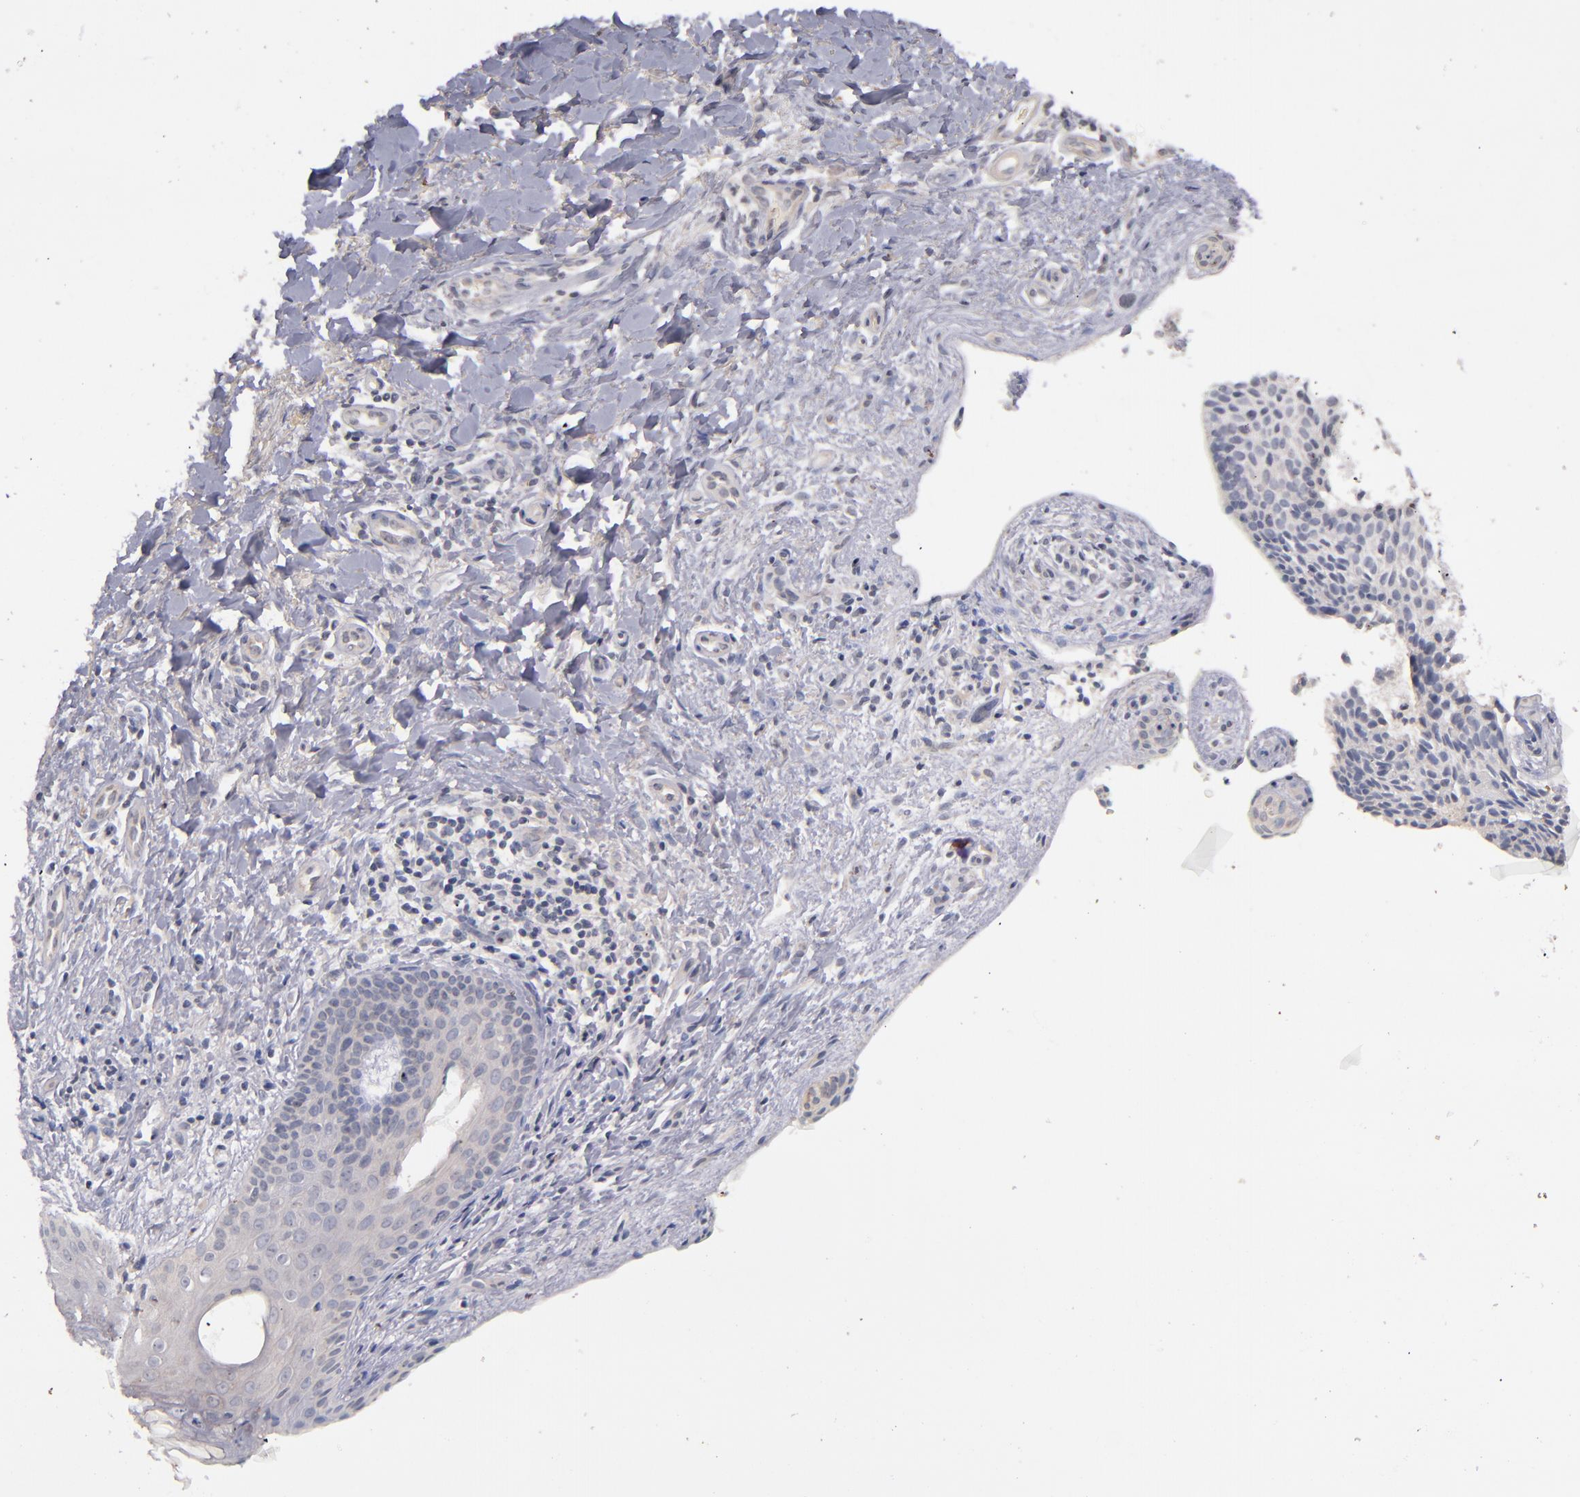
{"staining": {"intensity": "negative", "quantity": "none", "location": "none"}, "tissue": "skin cancer", "cell_type": "Tumor cells", "image_type": "cancer", "snomed": [{"axis": "morphology", "description": "Basal cell carcinoma"}, {"axis": "topography", "description": "Skin"}], "caption": "This is an immunohistochemistry photomicrograph of skin basal cell carcinoma. There is no staining in tumor cells.", "gene": "TSC2", "patient": {"sex": "female", "age": 78}}